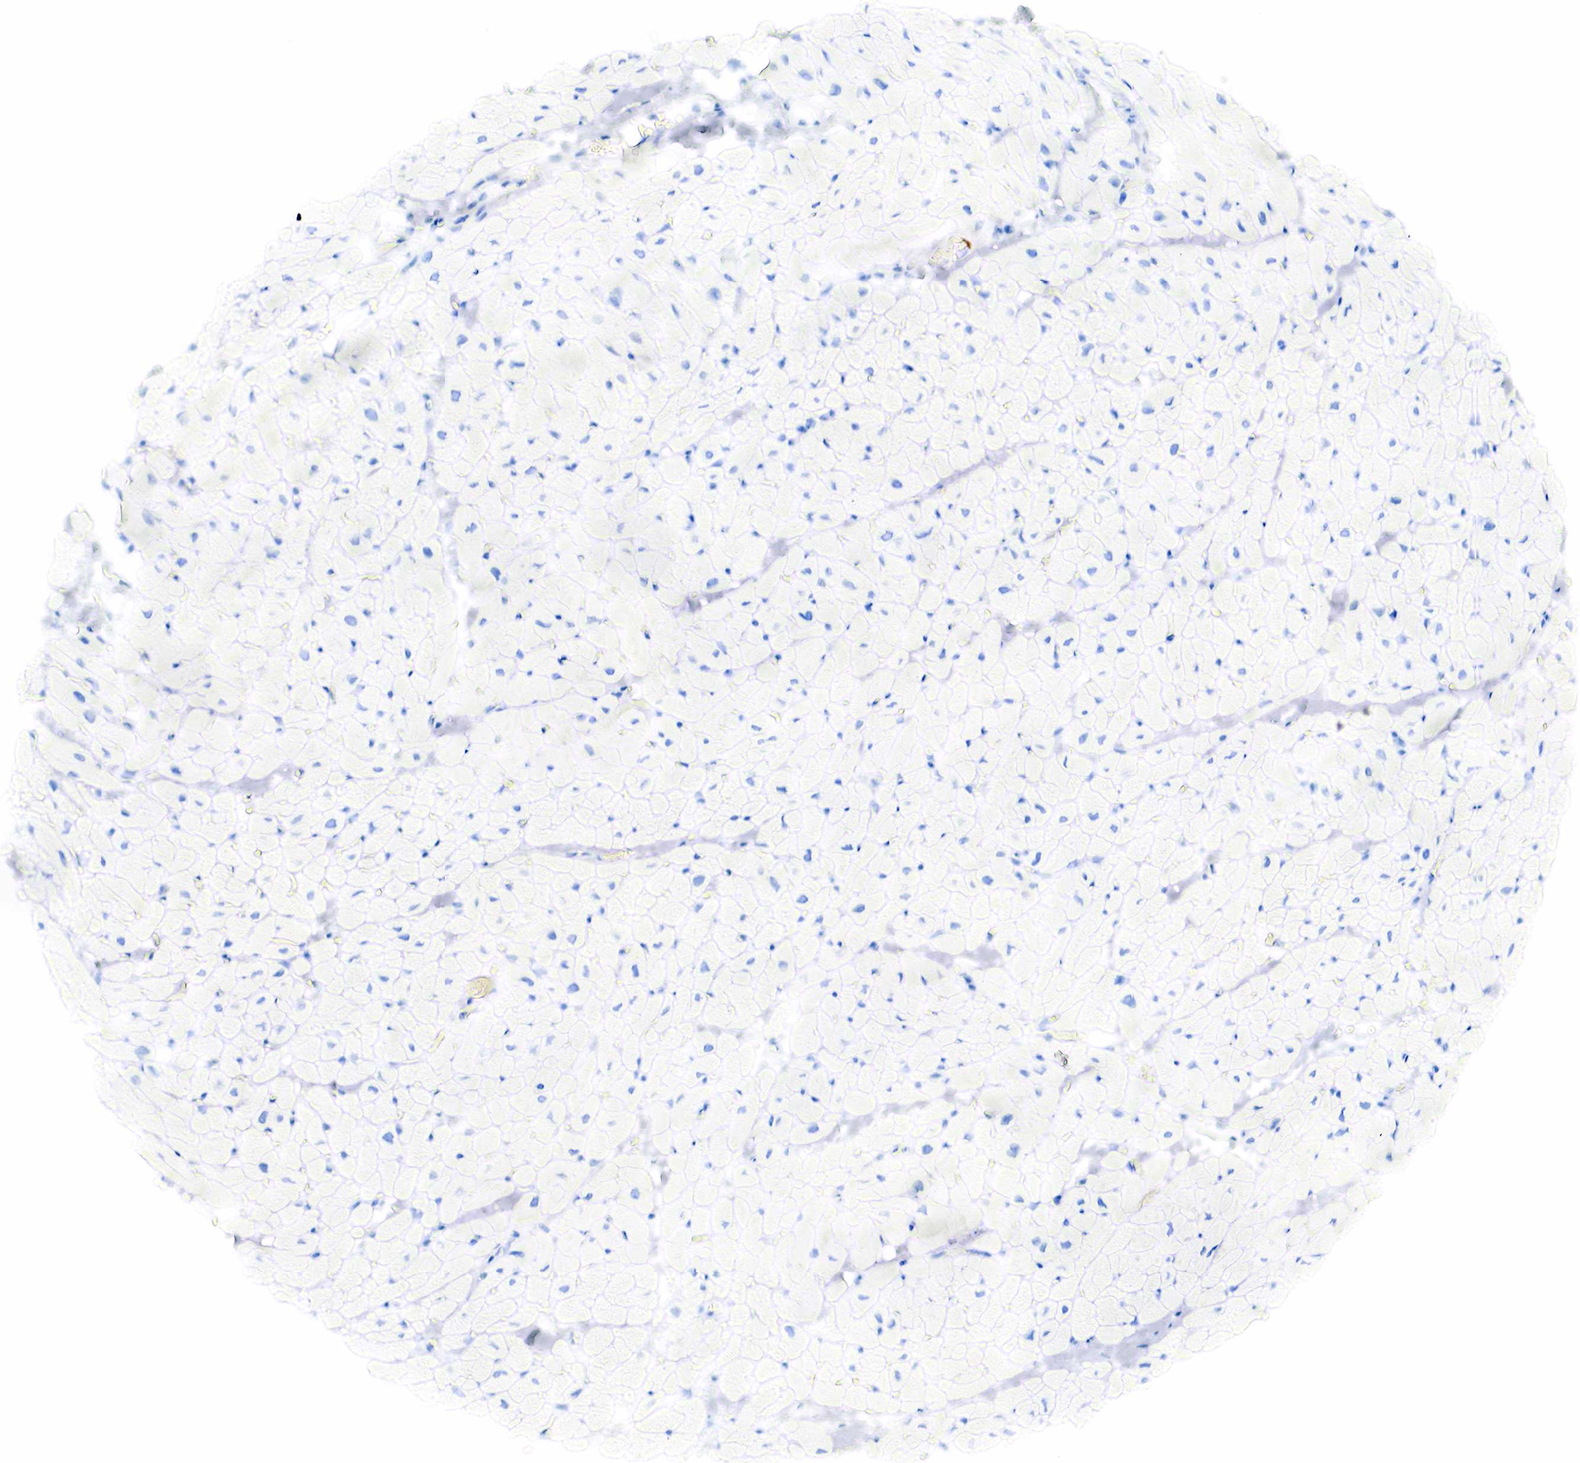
{"staining": {"intensity": "negative", "quantity": "none", "location": "none"}, "tissue": "heart muscle", "cell_type": "Cardiomyocytes", "image_type": "normal", "snomed": [{"axis": "morphology", "description": "Normal tissue, NOS"}, {"axis": "topography", "description": "Heart"}], "caption": "Immunohistochemistry (IHC) of unremarkable heart muscle shows no expression in cardiomyocytes. (DAB (3,3'-diaminobenzidine) IHC visualized using brightfield microscopy, high magnification).", "gene": "KRT19", "patient": {"sex": "male", "age": 45}}